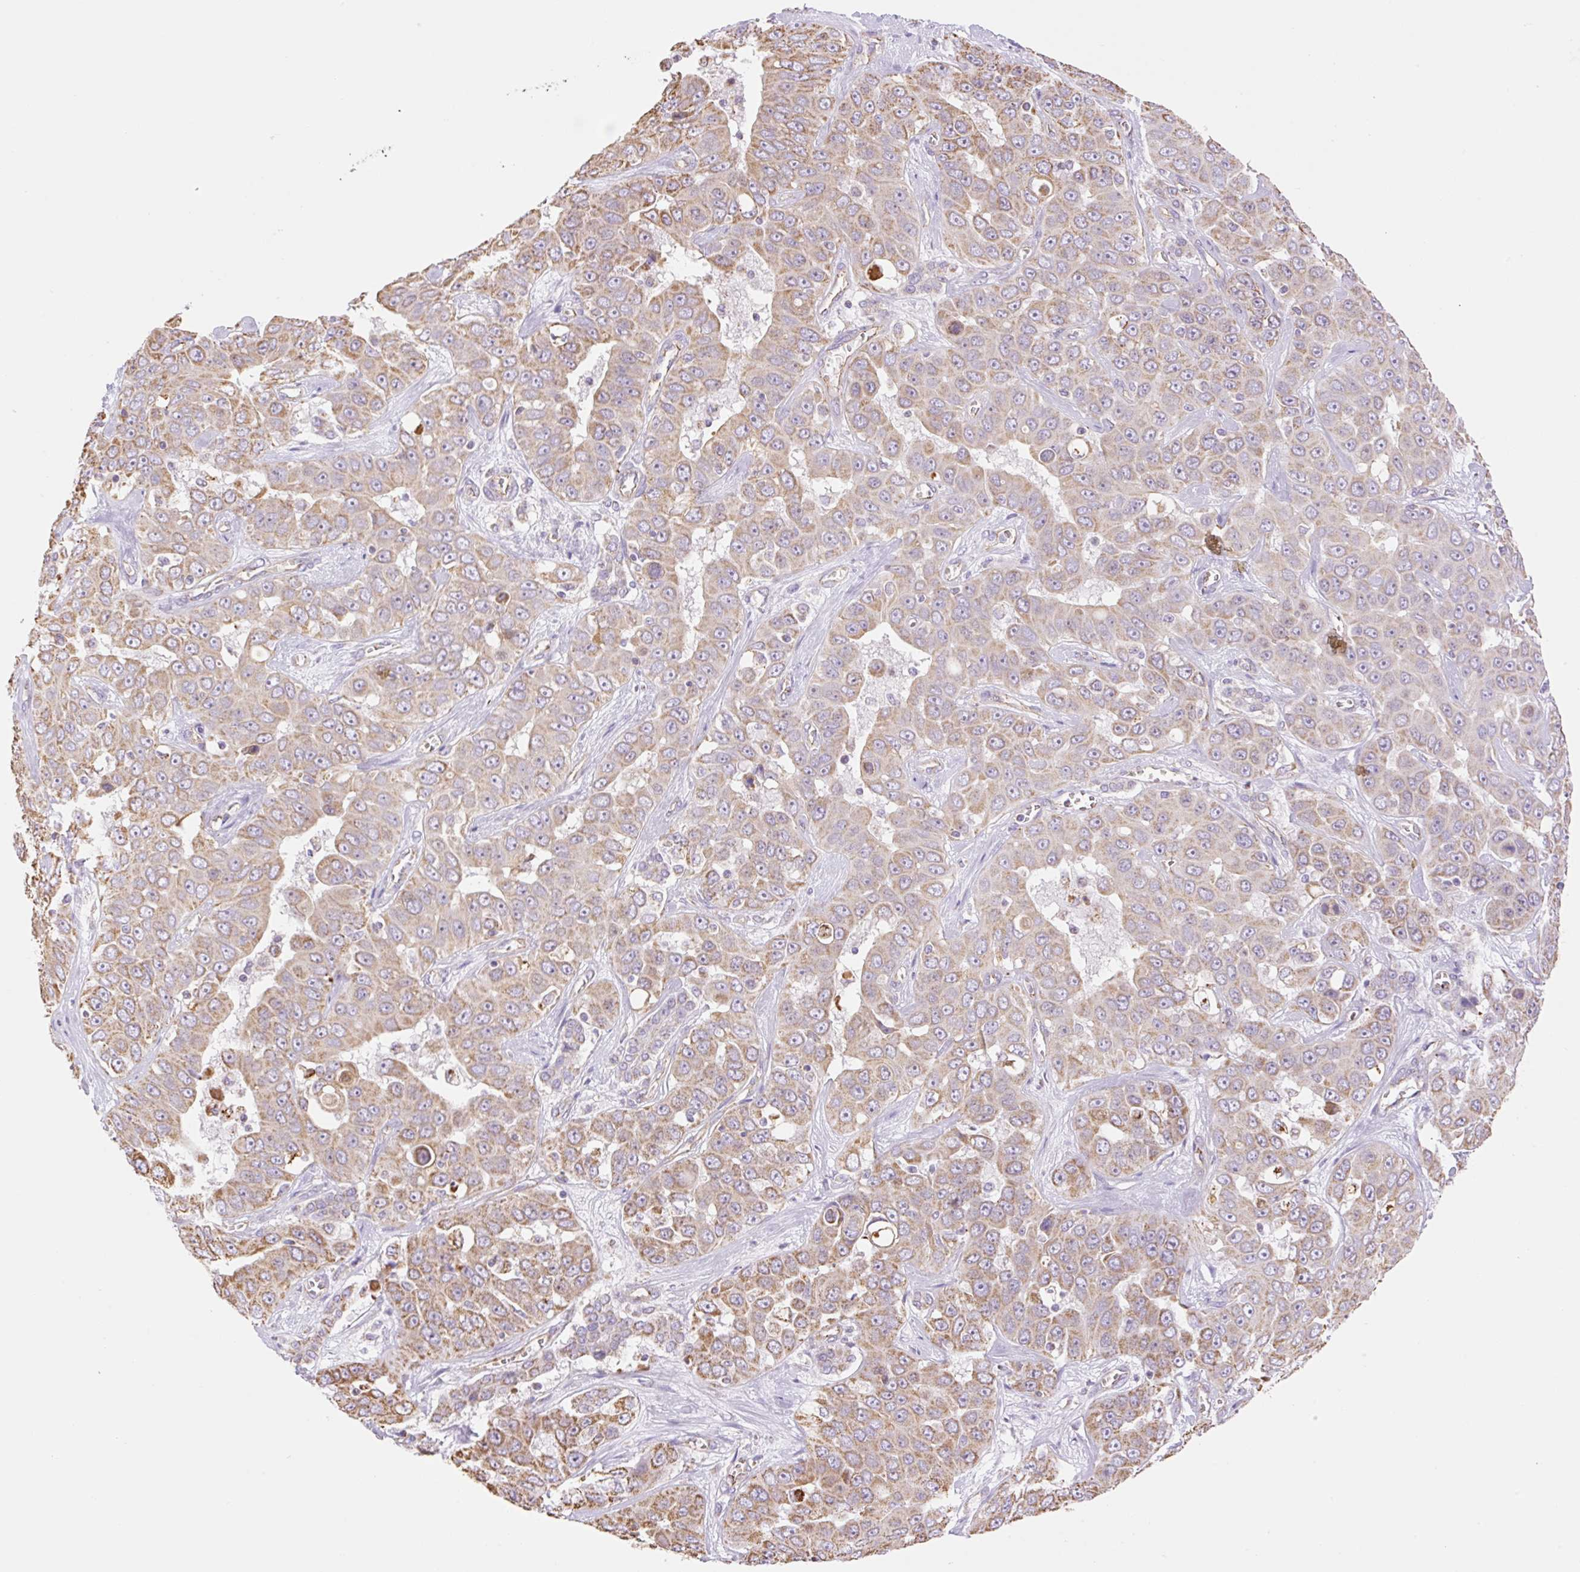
{"staining": {"intensity": "moderate", "quantity": "25%-75%", "location": "cytoplasmic/membranous"}, "tissue": "liver cancer", "cell_type": "Tumor cells", "image_type": "cancer", "snomed": [{"axis": "morphology", "description": "Cholangiocarcinoma"}, {"axis": "topography", "description": "Liver"}], "caption": "Immunohistochemistry of liver cancer (cholangiocarcinoma) demonstrates medium levels of moderate cytoplasmic/membranous staining in approximately 25%-75% of tumor cells.", "gene": "ESAM", "patient": {"sex": "female", "age": 52}}